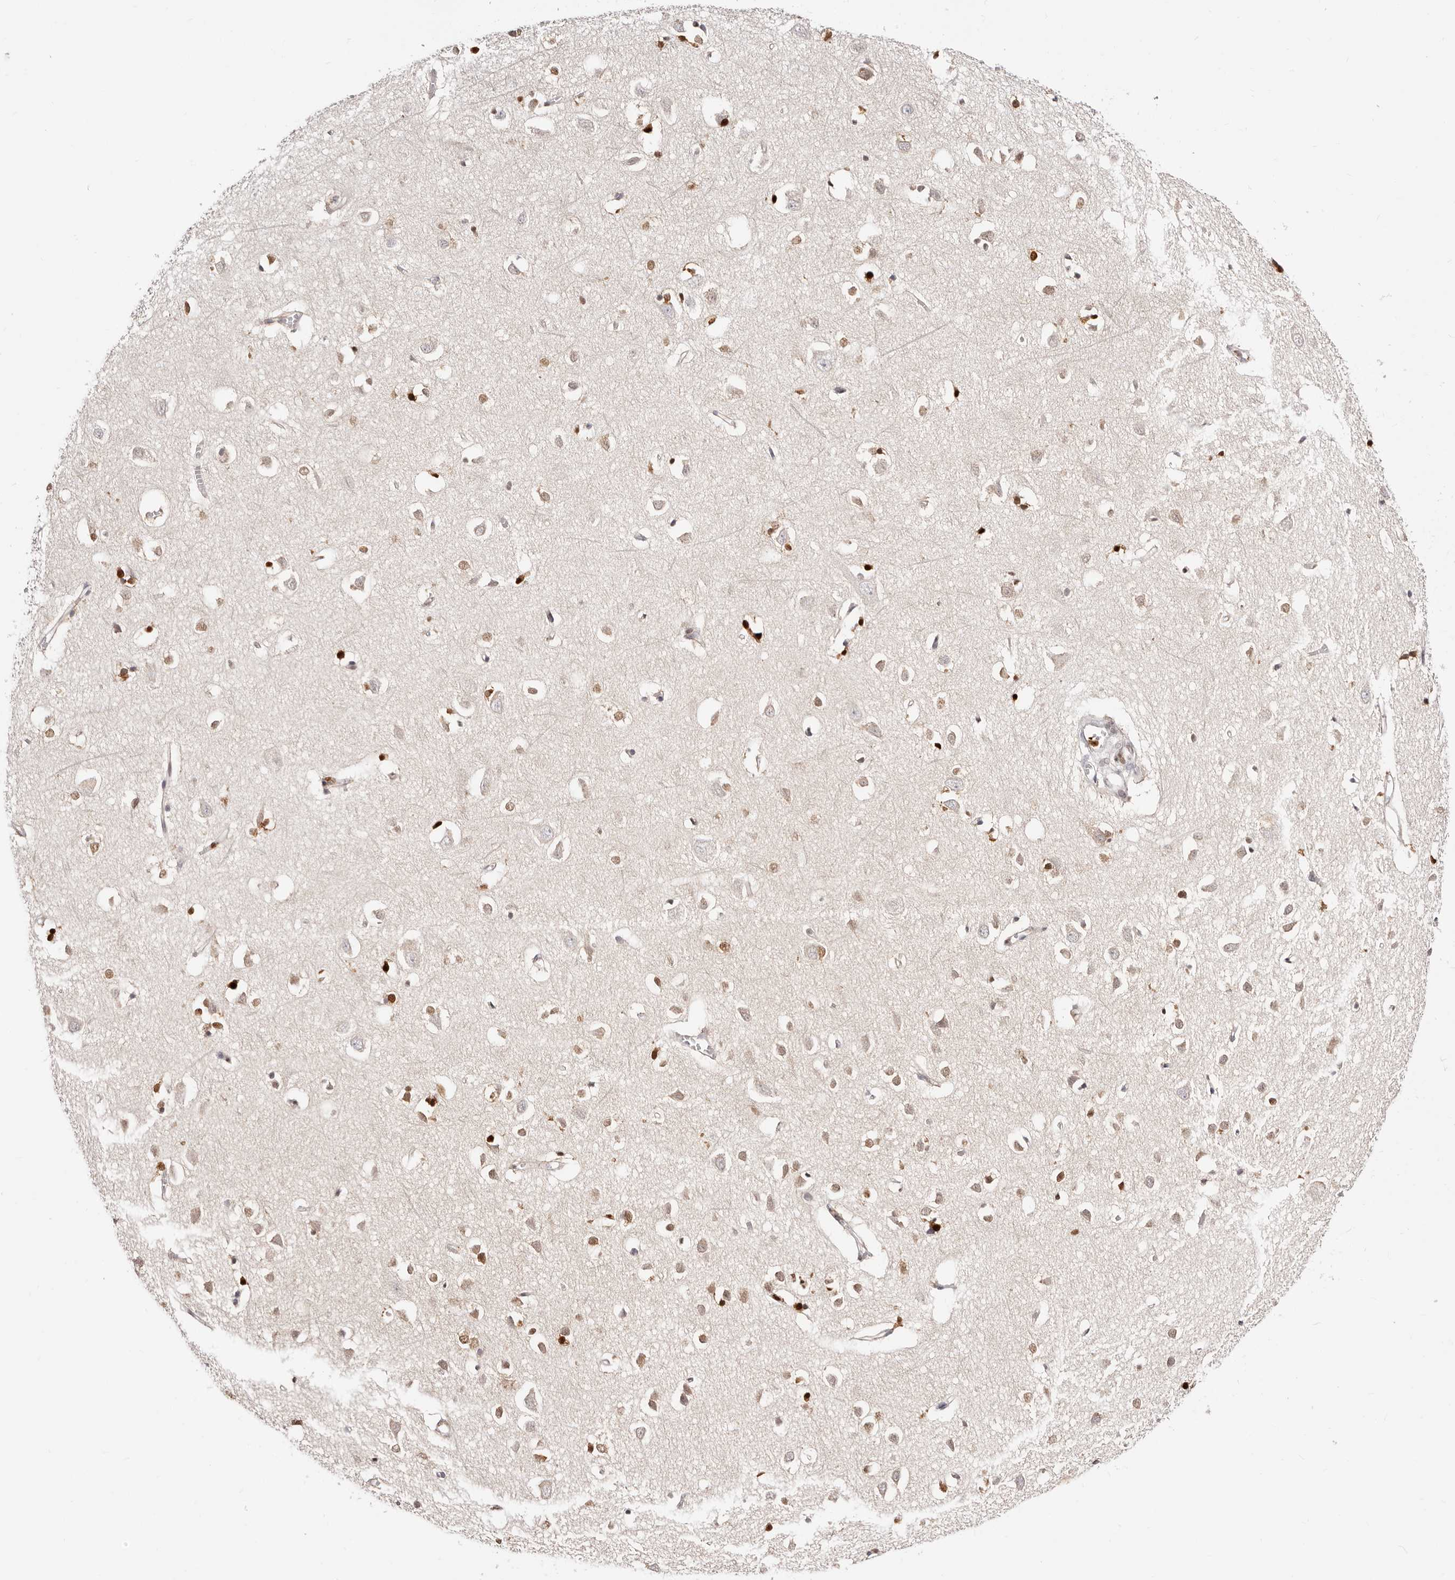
{"staining": {"intensity": "negative", "quantity": "none", "location": "none"}, "tissue": "cerebral cortex", "cell_type": "Endothelial cells", "image_type": "normal", "snomed": [{"axis": "morphology", "description": "Normal tissue, NOS"}, {"axis": "topography", "description": "Cerebral cortex"}], "caption": "This is a micrograph of IHC staining of unremarkable cerebral cortex, which shows no staining in endothelial cells. (Immunohistochemistry, brightfield microscopy, high magnification).", "gene": "TKT", "patient": {"sex": "female", "age": 64}}